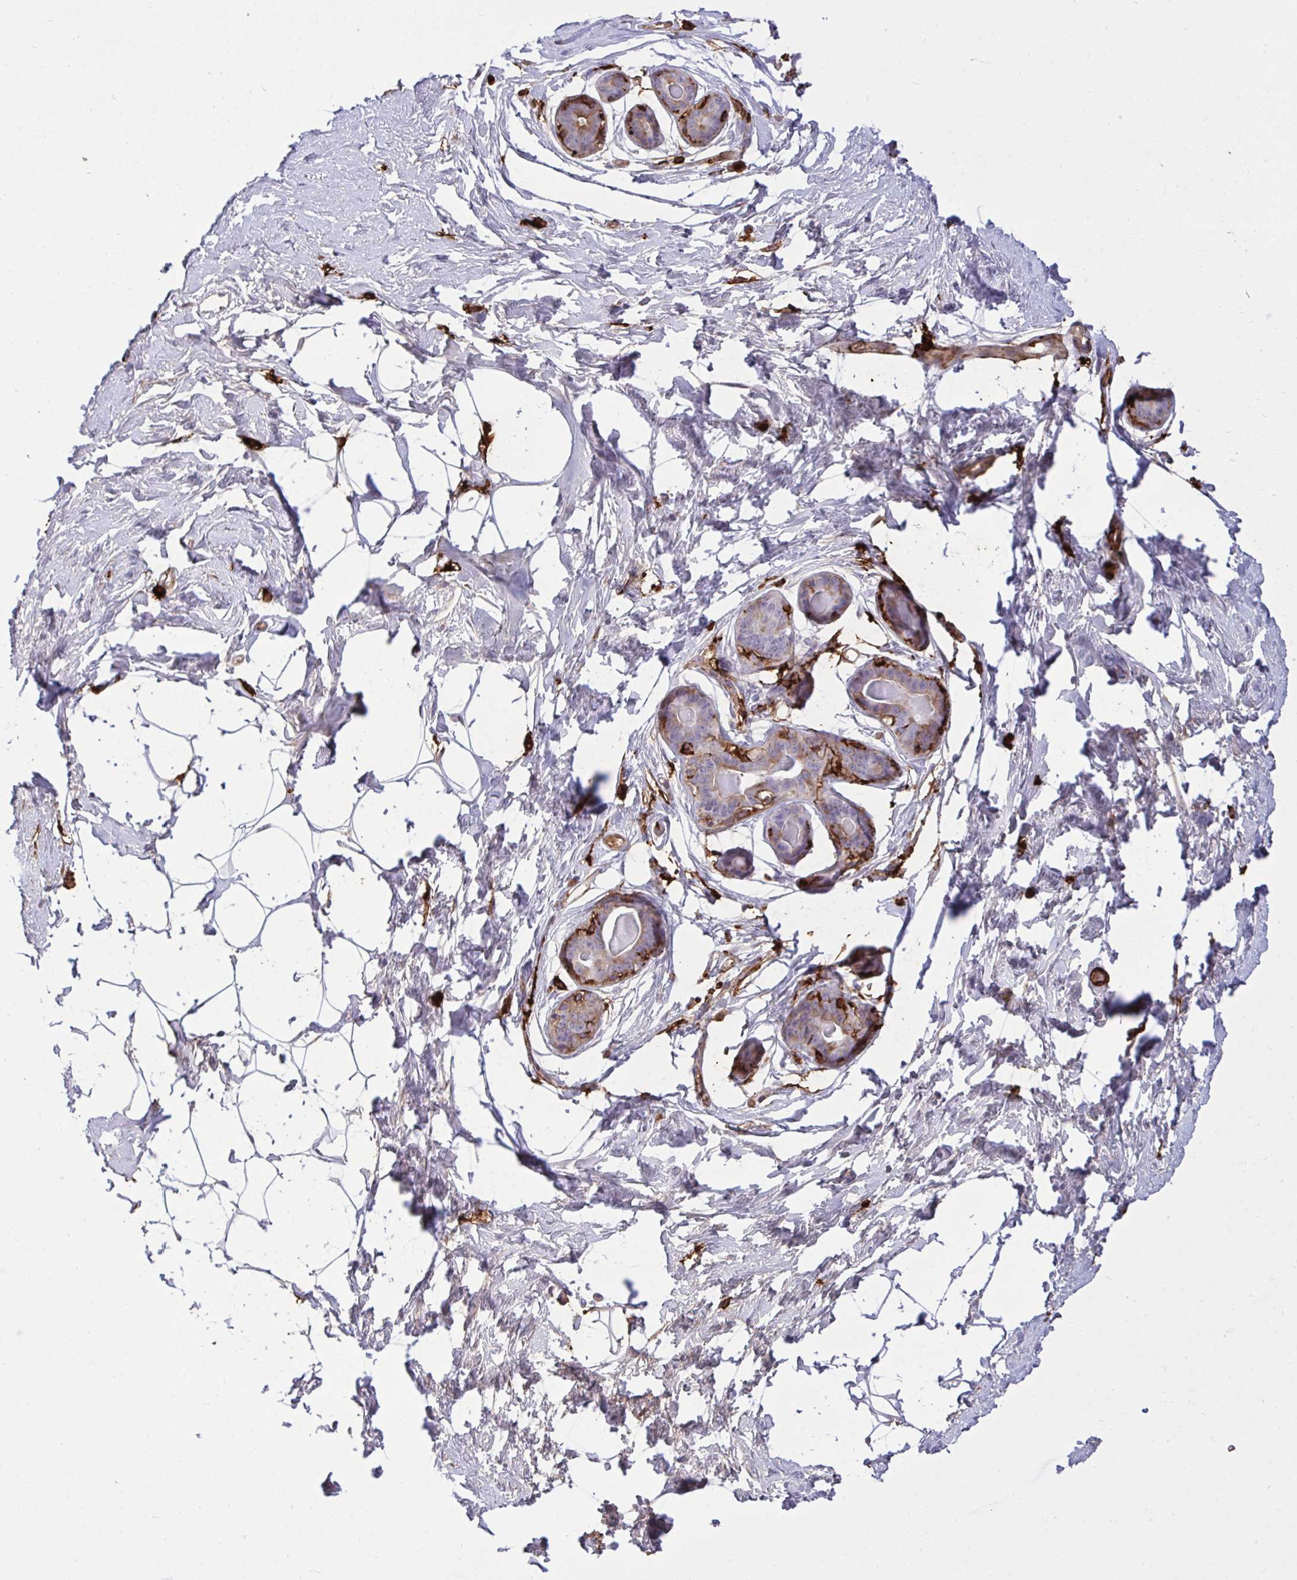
{"staining": {"intensity": "negative", "quantity": "none", "location": "none"}, "tissue": "breast", "cell_type": "Adipocytes", "image_type": "normal", "snomed": [{"axis": "morphology", "description": "Normal tissue, NOS"}, {"axis": "topography", "description": "Breast"}], "caption": "Immunohistochemistry (IHC) micrograph of benign human breast stained for a protein (brown), which reveals no staining in adipocytes.", "gene": "F2", "patient": {"sex": "female", "age": 45}}